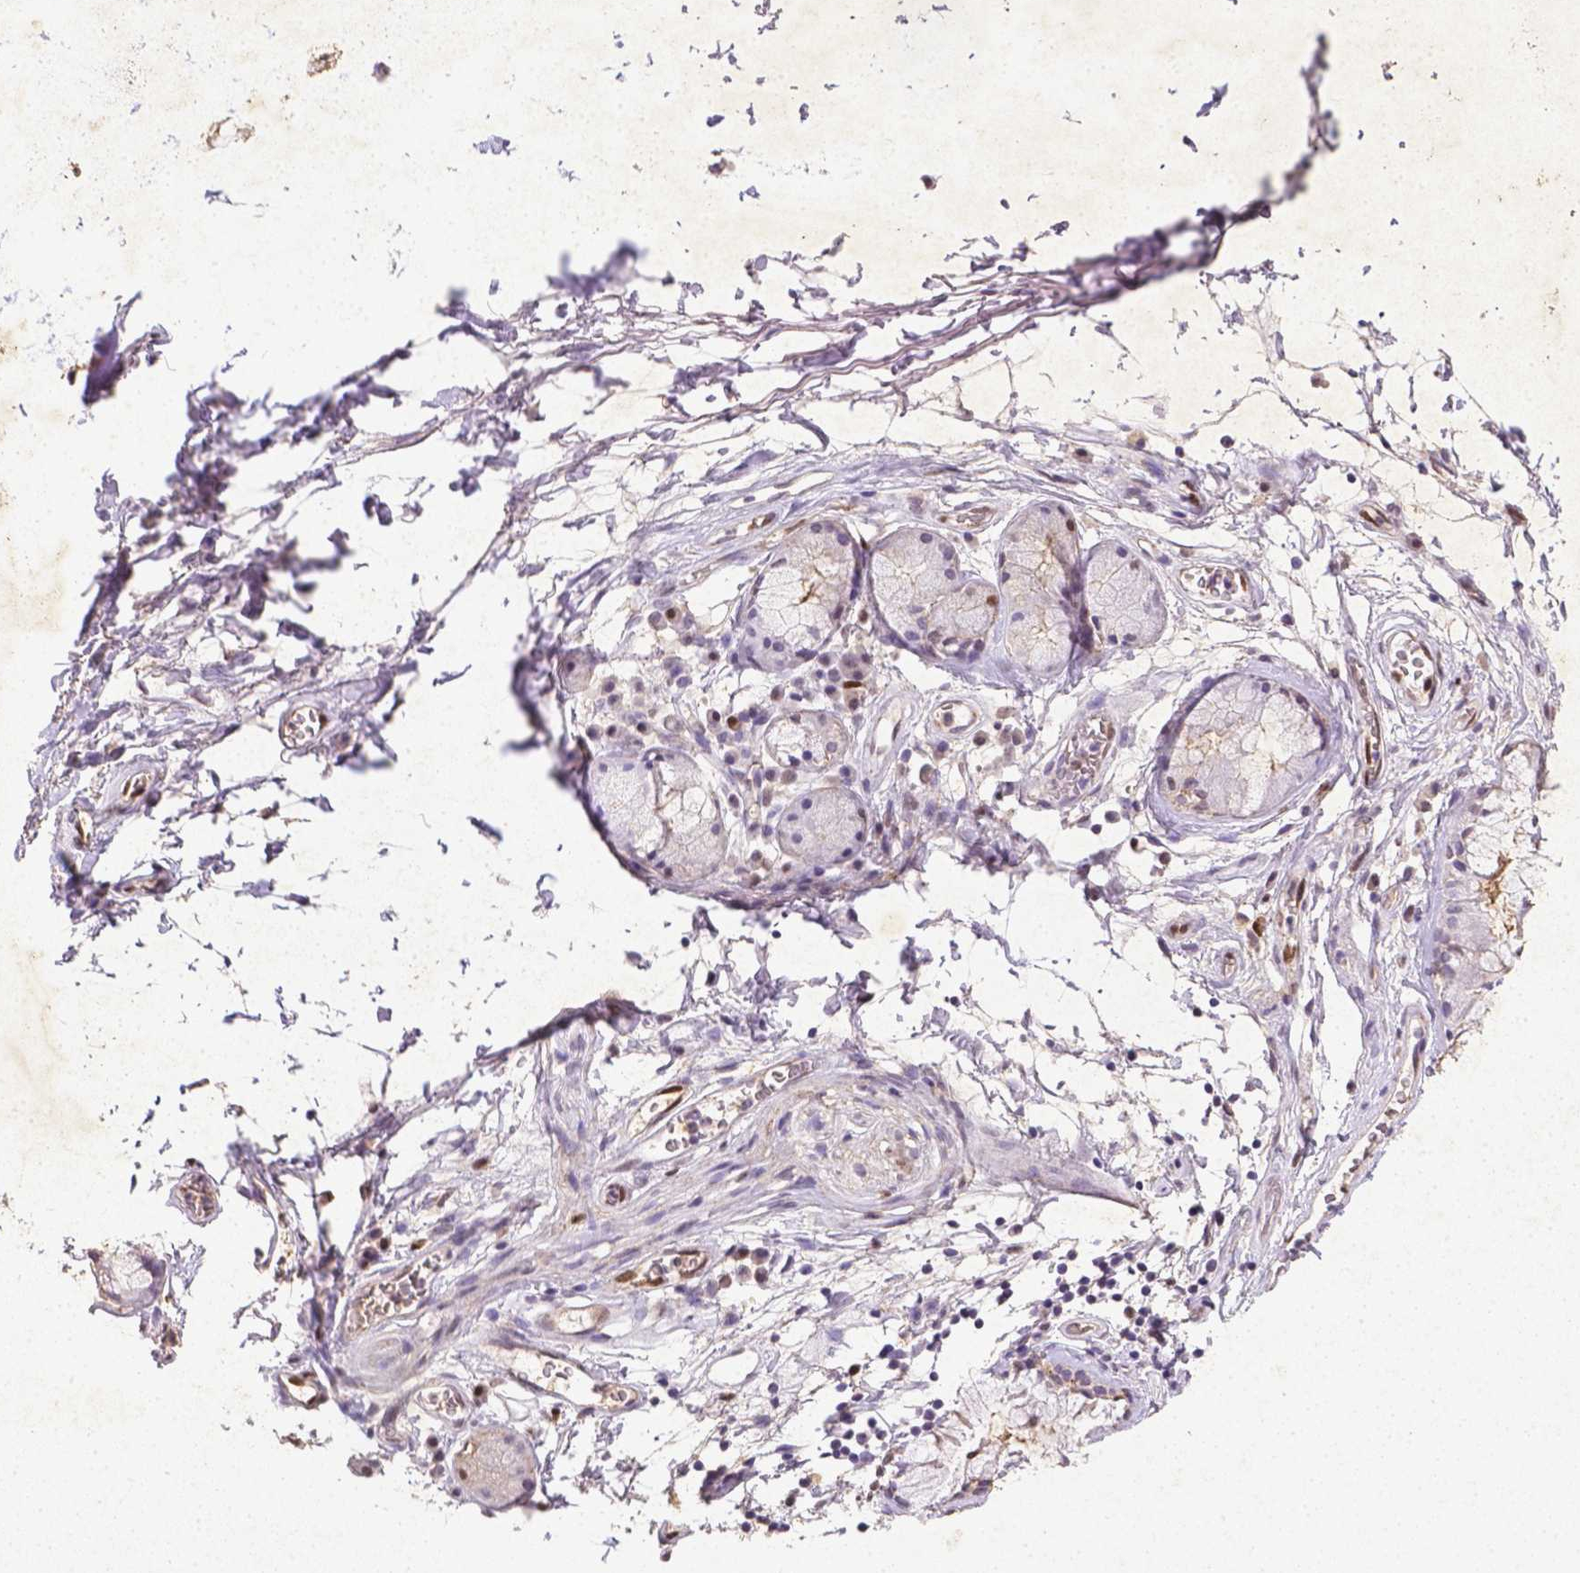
{"staining": {"intensity": "moderate", "quantity": "<25%", "location": "nuclear"}, "tissue": "adipose tissue", "cell_type": "Adipocytes", "image_type": "normal", "snomed": [{"axis": "morphology", "description": "Normal tissue, NOS"}, {"axis": "topography", "description": "Cartilage tissue"}, {"axis": "topography", "description": "Bronchus"}], "caption": "Adipocytes exhibit low levels of moderate nuclear positivity in about <25% of cells in unremarkable adipose tissue. Nuclei are stained in blue.", "gene": "CDKN1A", "patient": {"sex": "male", "age": 58}}